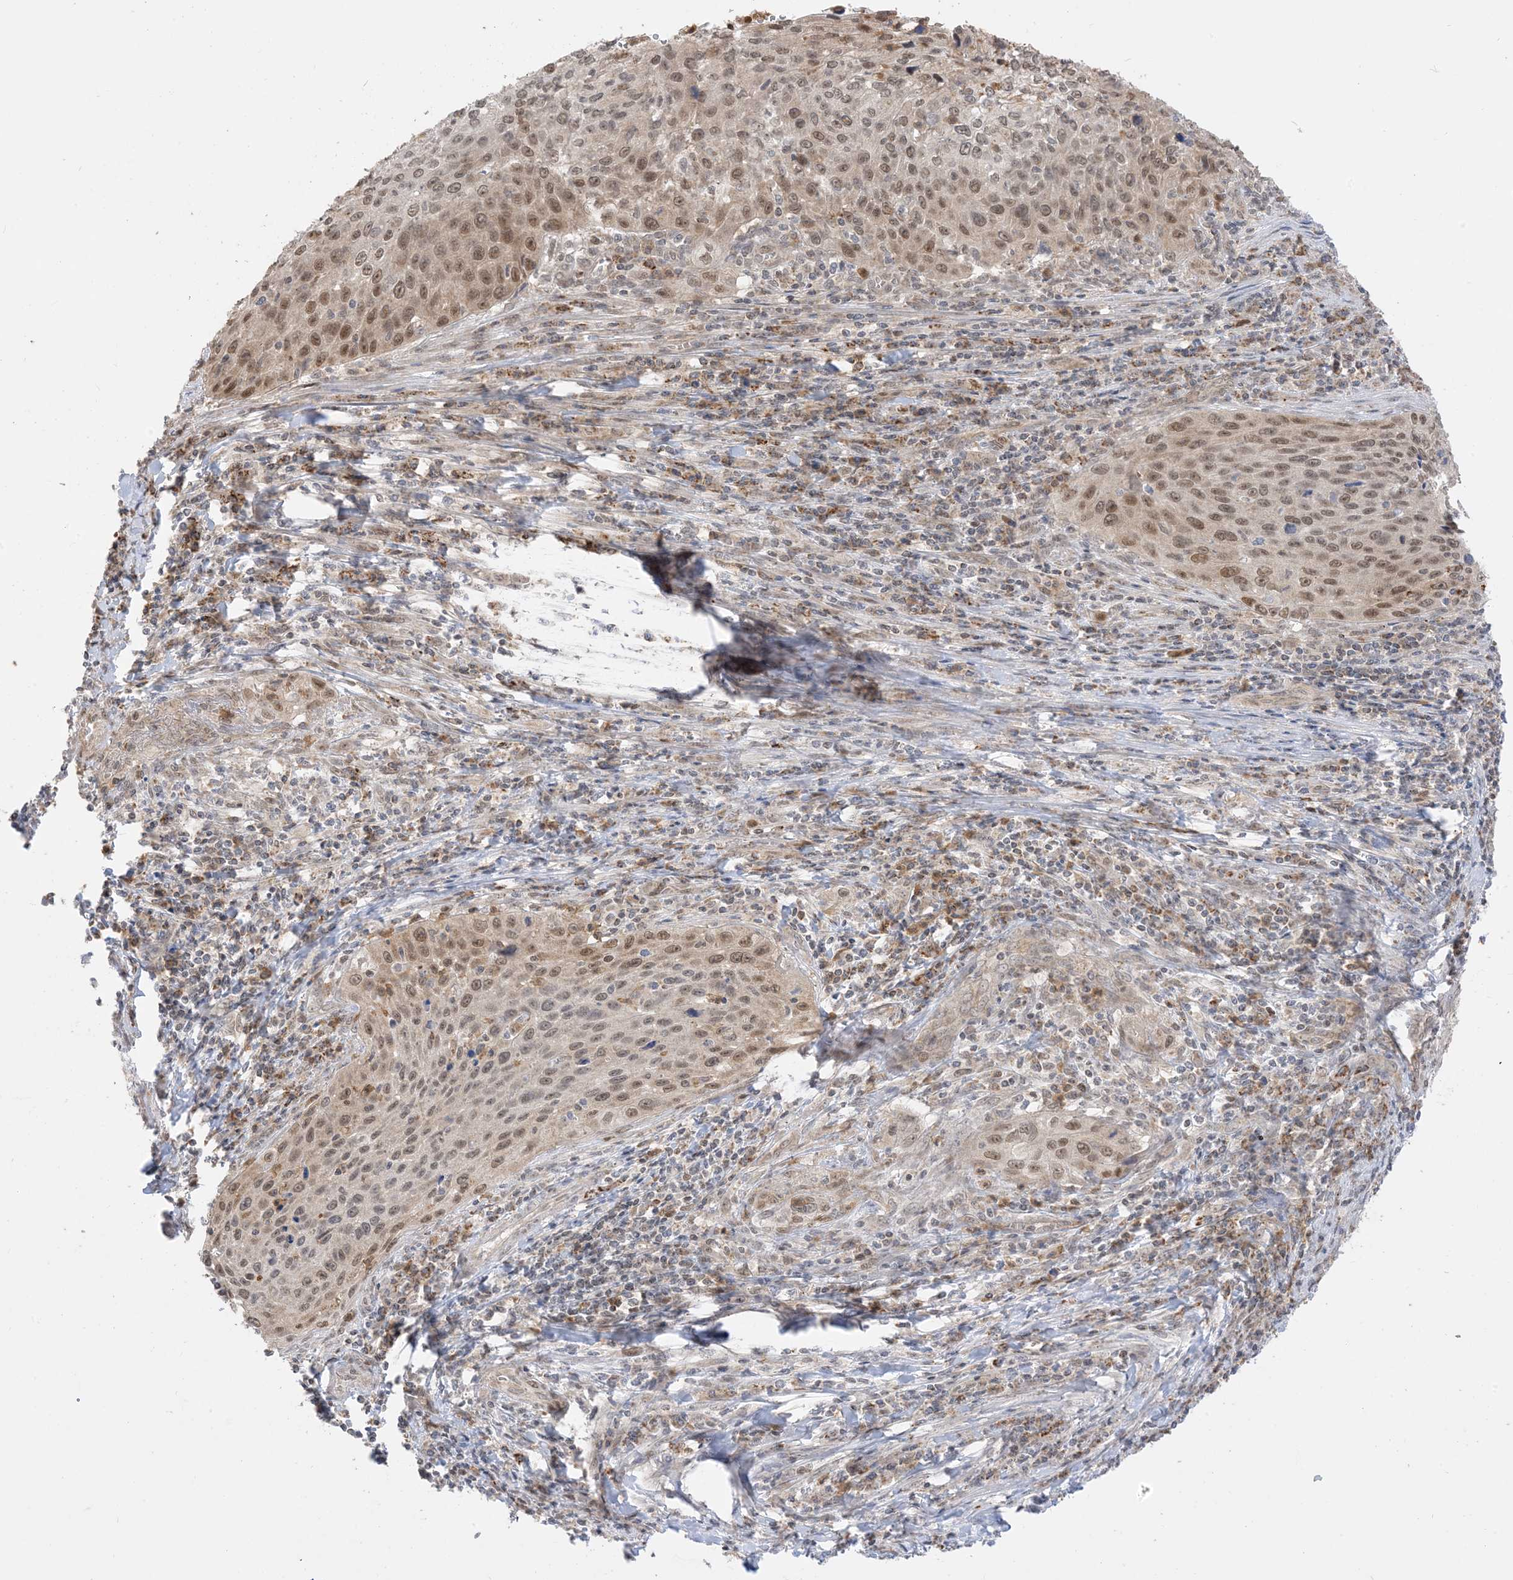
{"staining": {"intensity": "moderate", "quantity": ">75%", "location": "nuclear"}, "tissue": "cervical cancer", "cell_type": "Tumor cells", "image_type": "cancer", "snomed": [{"axis": "morphology", "description": "Squamous cell carcinoma, NOS"}, {"axis": "topography", "description": "Cervix"}], "caption": "High-power microscopy captured an immunohistochemistry photomicrograph of cervical cancer, revealing moderate nuclear staining in about >75% of tumor cells. Using DAB (brown) and hematoxylin (blue) stains, captured at high magnification using brightfield microscopy.", "gene": "KANSL3", "patient": {"sex": "female", "age": 32}}